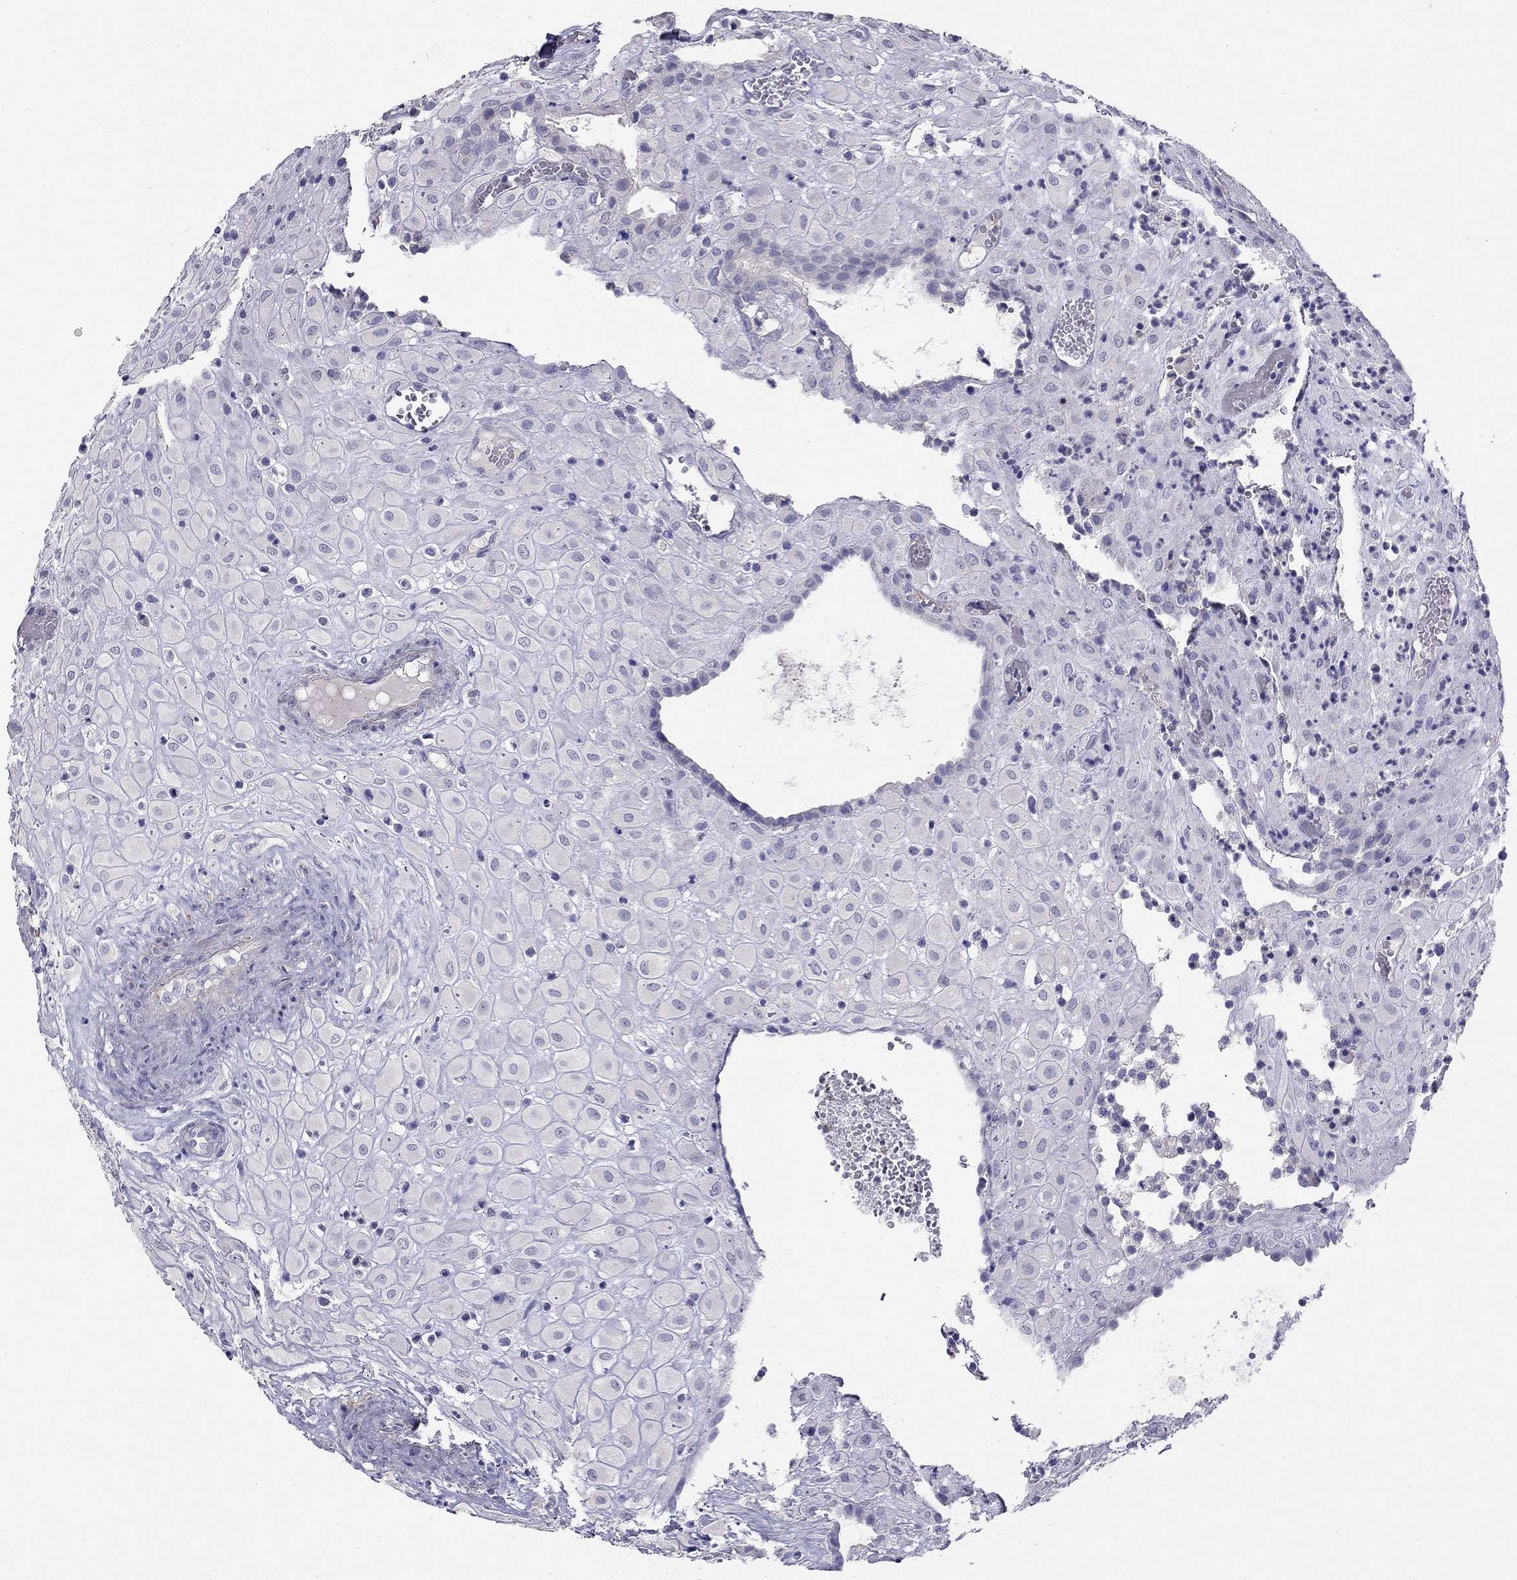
{"staining": {"intensity": "negative", "quantity": "none", "location": "none"}, "tissue": "placenta", "cell_type": "Decidual cells", "image_type": "normal", "snomed": [{"axis": "morphology", "description": "Normal tissue, NOS"}, {"axis": "topography", "description": "Placenta"}], "caption": "This is an immunohistochemistry image of benign human placenta. There is no staining in decidual cells.", "gene": "LY6H", "patient": {"sex": "female", "age": 24}}